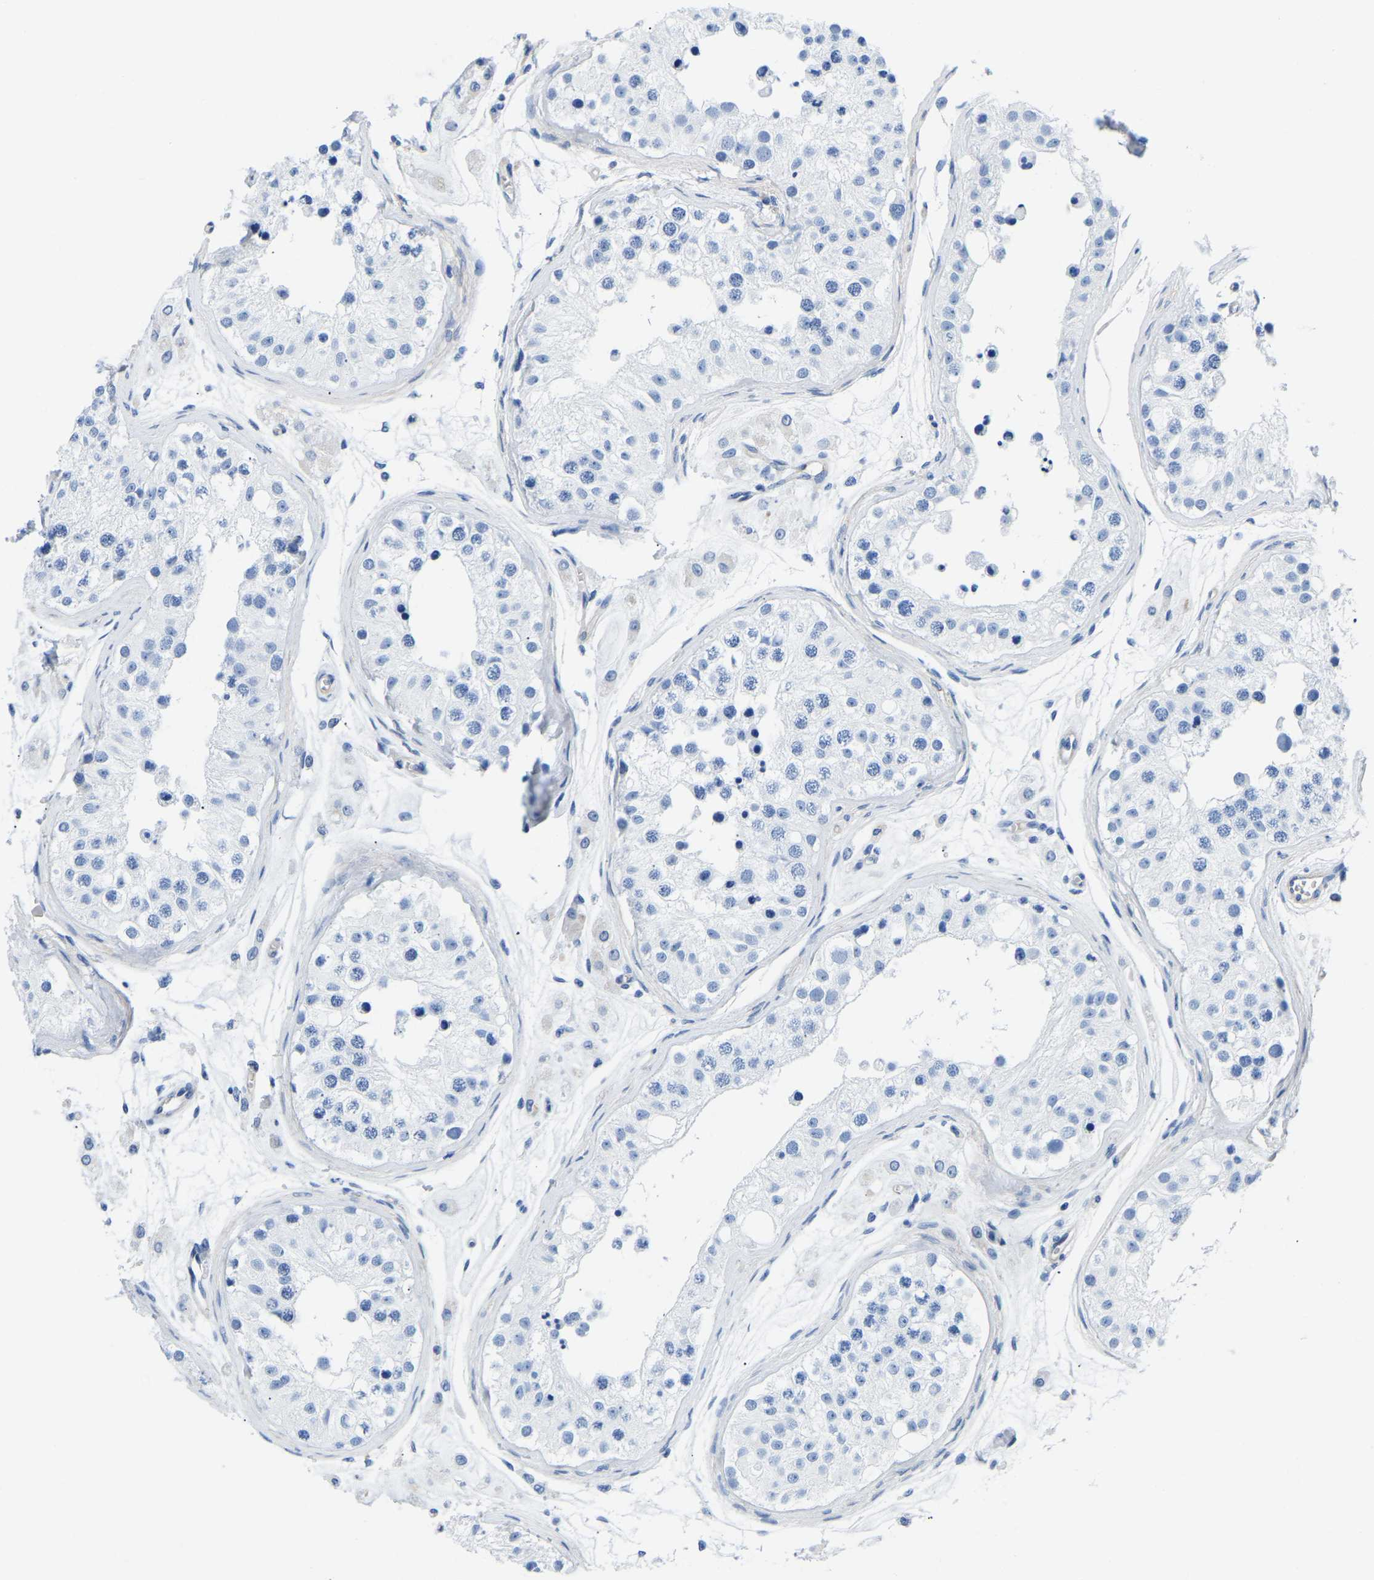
{"staining": {"intensity": "negative", "quantity": "none", "location": "none"}, "tissue": "testis", "cell_type": "Cells in seminiferous ducts", "image_type": "normal", "snomed": [{"axis": "morphology", "description": "Normal tissue, NOS"}, {"axis": "morphology", "description": "Adenocarcinoma, metastatic, NOS"}, {"axis": "topography", "description": "Testis"}], "caption": "This histopathology image is of normal testis stained with immunohistochemistry to label a protein in brown with the nuclei are counter-stained blue. There is no expression in cells in seminiferous ducts. The staining is performed using DAB (3,3'-diaminobenzidine) brown chromogen with nuclei counter-stained in using hematoxylin.", "gene": "UPK3A", "patient": {"sex": "male", "age": 26}}